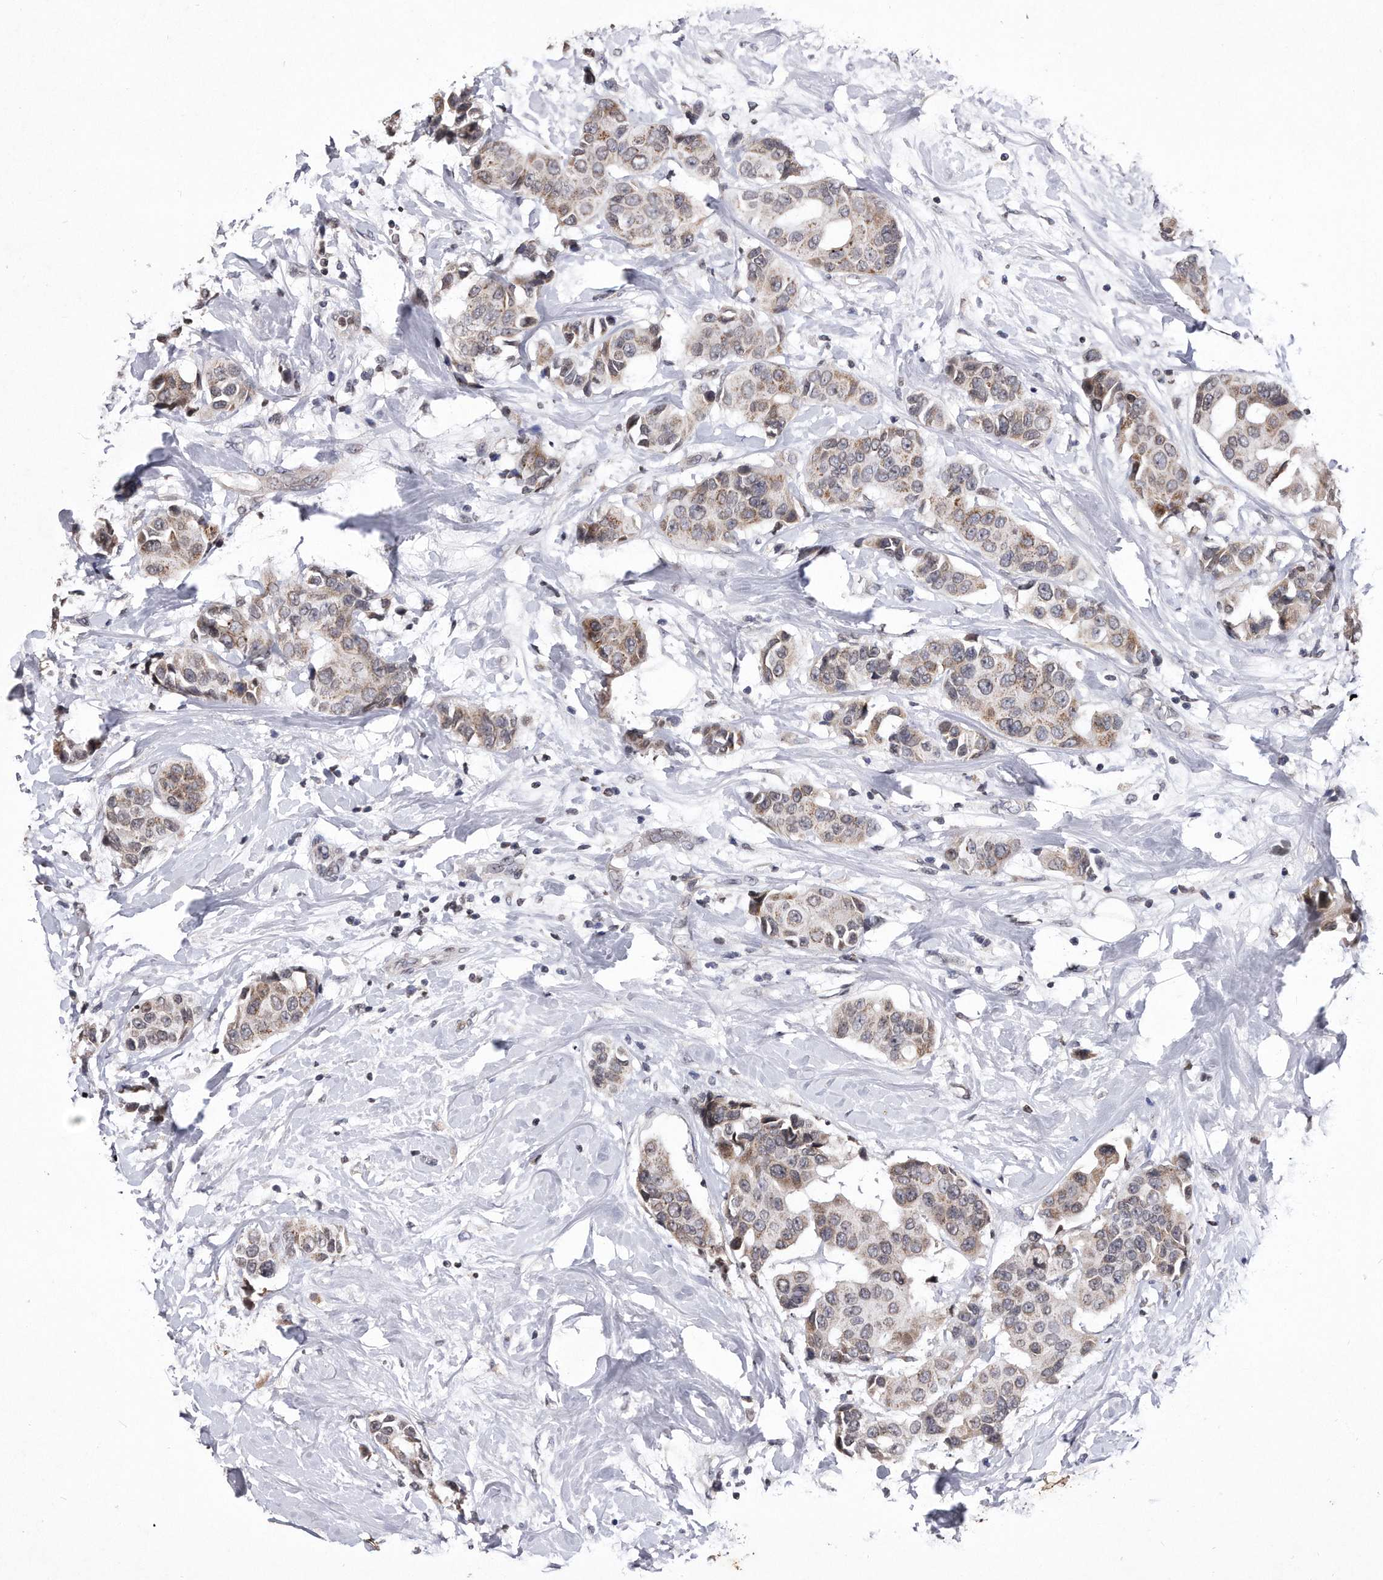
{"staining": {"intensity": "weak", "quantity": "25%-75%", "location": "cytoplasmic/membranous"}, "tissue": "breast cancer", "cell_type": "Tumor cells", "image_type": "cancer", "snomed": [{"axis": "morphology", "description": "Normal tissue, NOS"}, {"axis": "morphology", "description": "Duct carcinoma"}, {"axis": "topography", "description": "Breast"}], "caption": "A low amount of weak cytoplasmic/membranous positivity is seen in about 25%-75% of tumor cells in breast cancer (invasive ductal carcinoma) tissue.", "gene": "DAB1", "patient": {"sex": "female", "age": 39}}